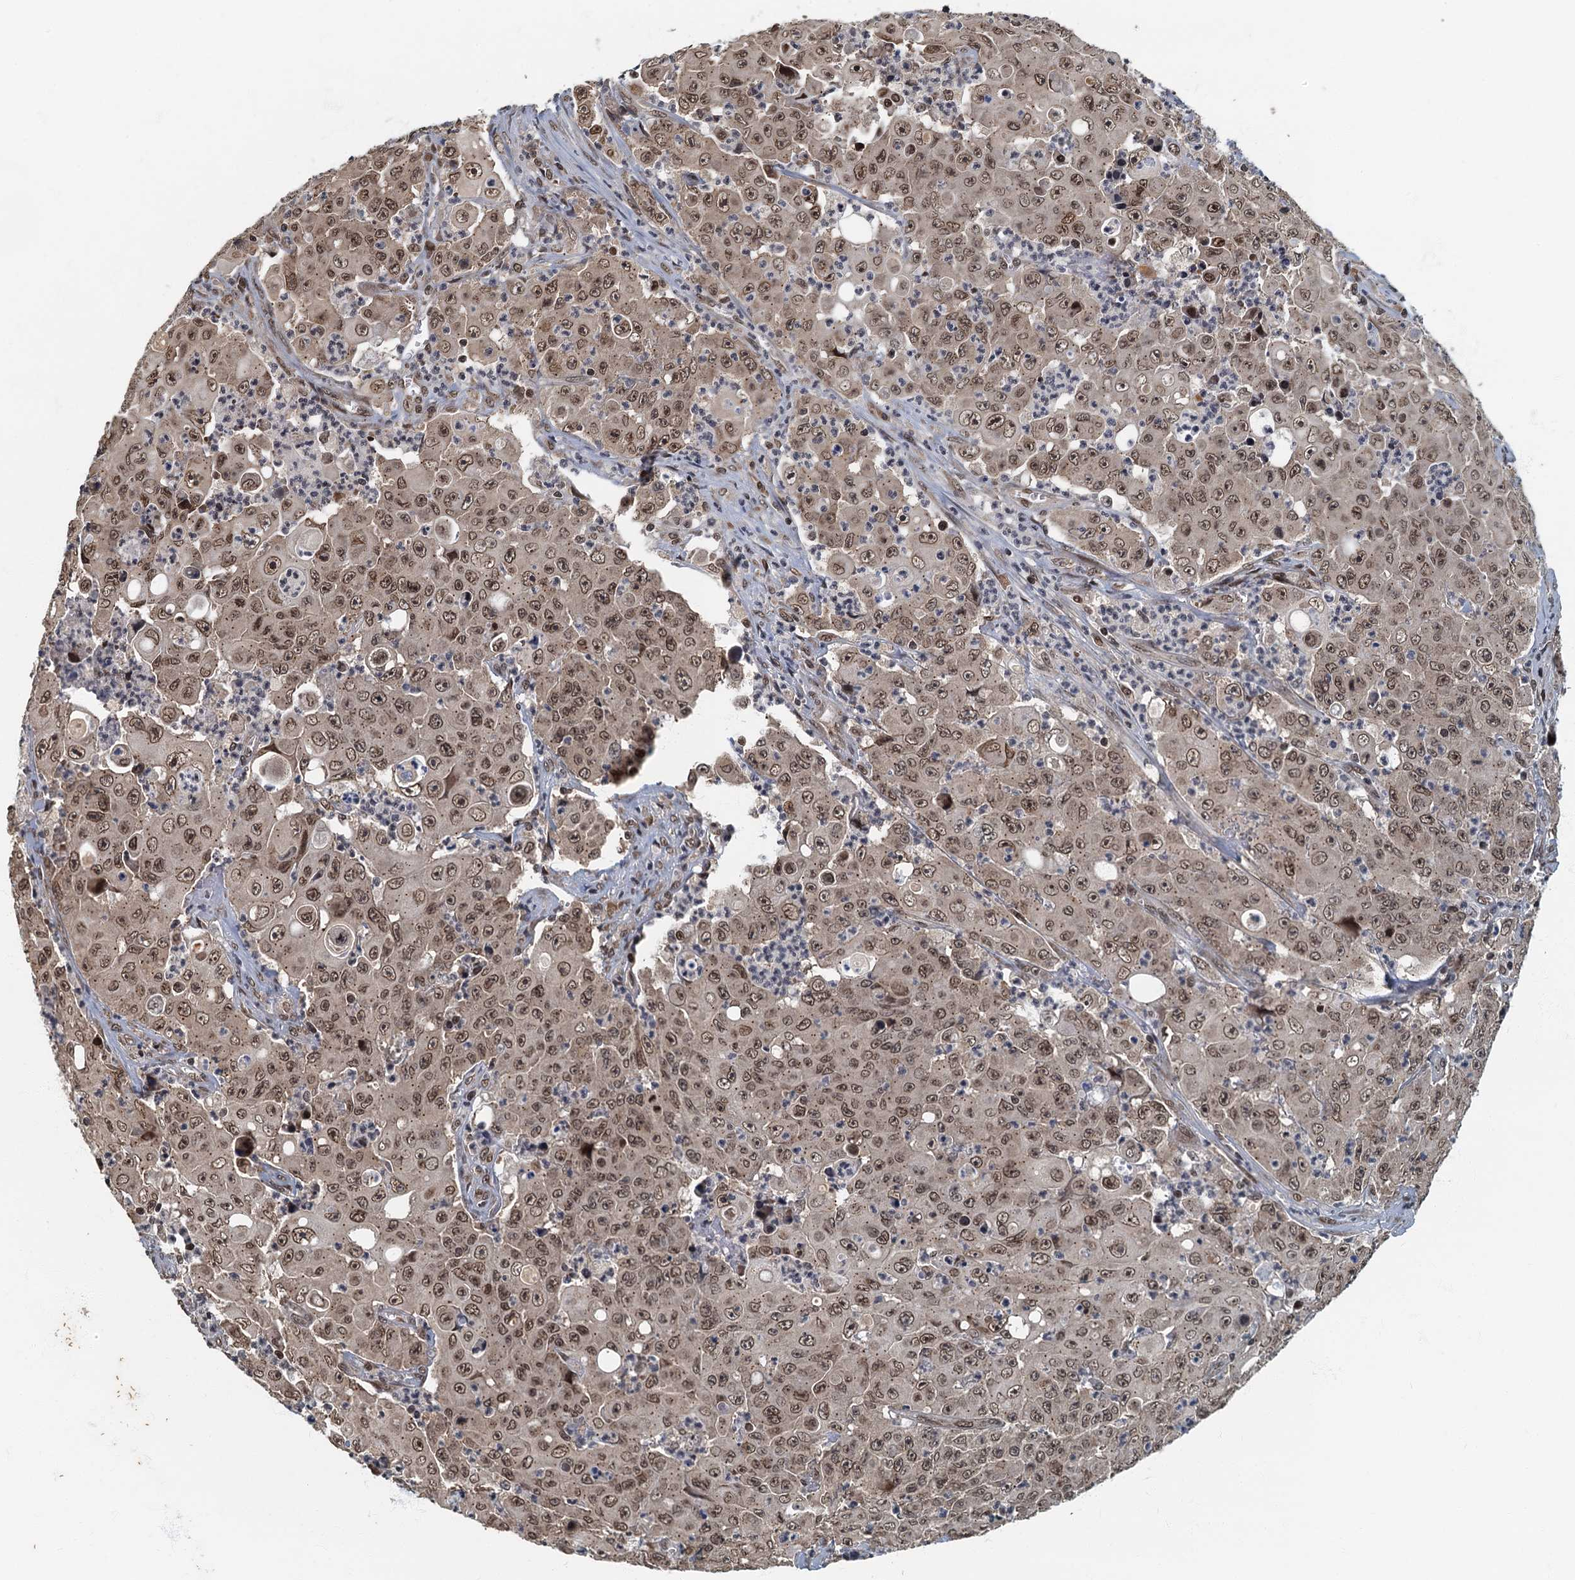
{"staining": {"intensity": "moderate", "quantity": ">75%", "location": "nuclear"}, "tissue": "colorectal cancer", "cell_type": "Tumor cells", "image_type": "cancer", "snomed": [{"axis": "morphology", "description": "Adenocarcinoma, NOS"}, {"axis": "topography", "description": "Colon"}], "caption": "High-power microscopy captured an immunohistochemistry micrograph of colorectal adenocarcinoma, revealing moderate nuclear positivity in about >75% of tumor cells.", "gene": "CKAP2L", "patient": {"sex": "male", "age": 51}}